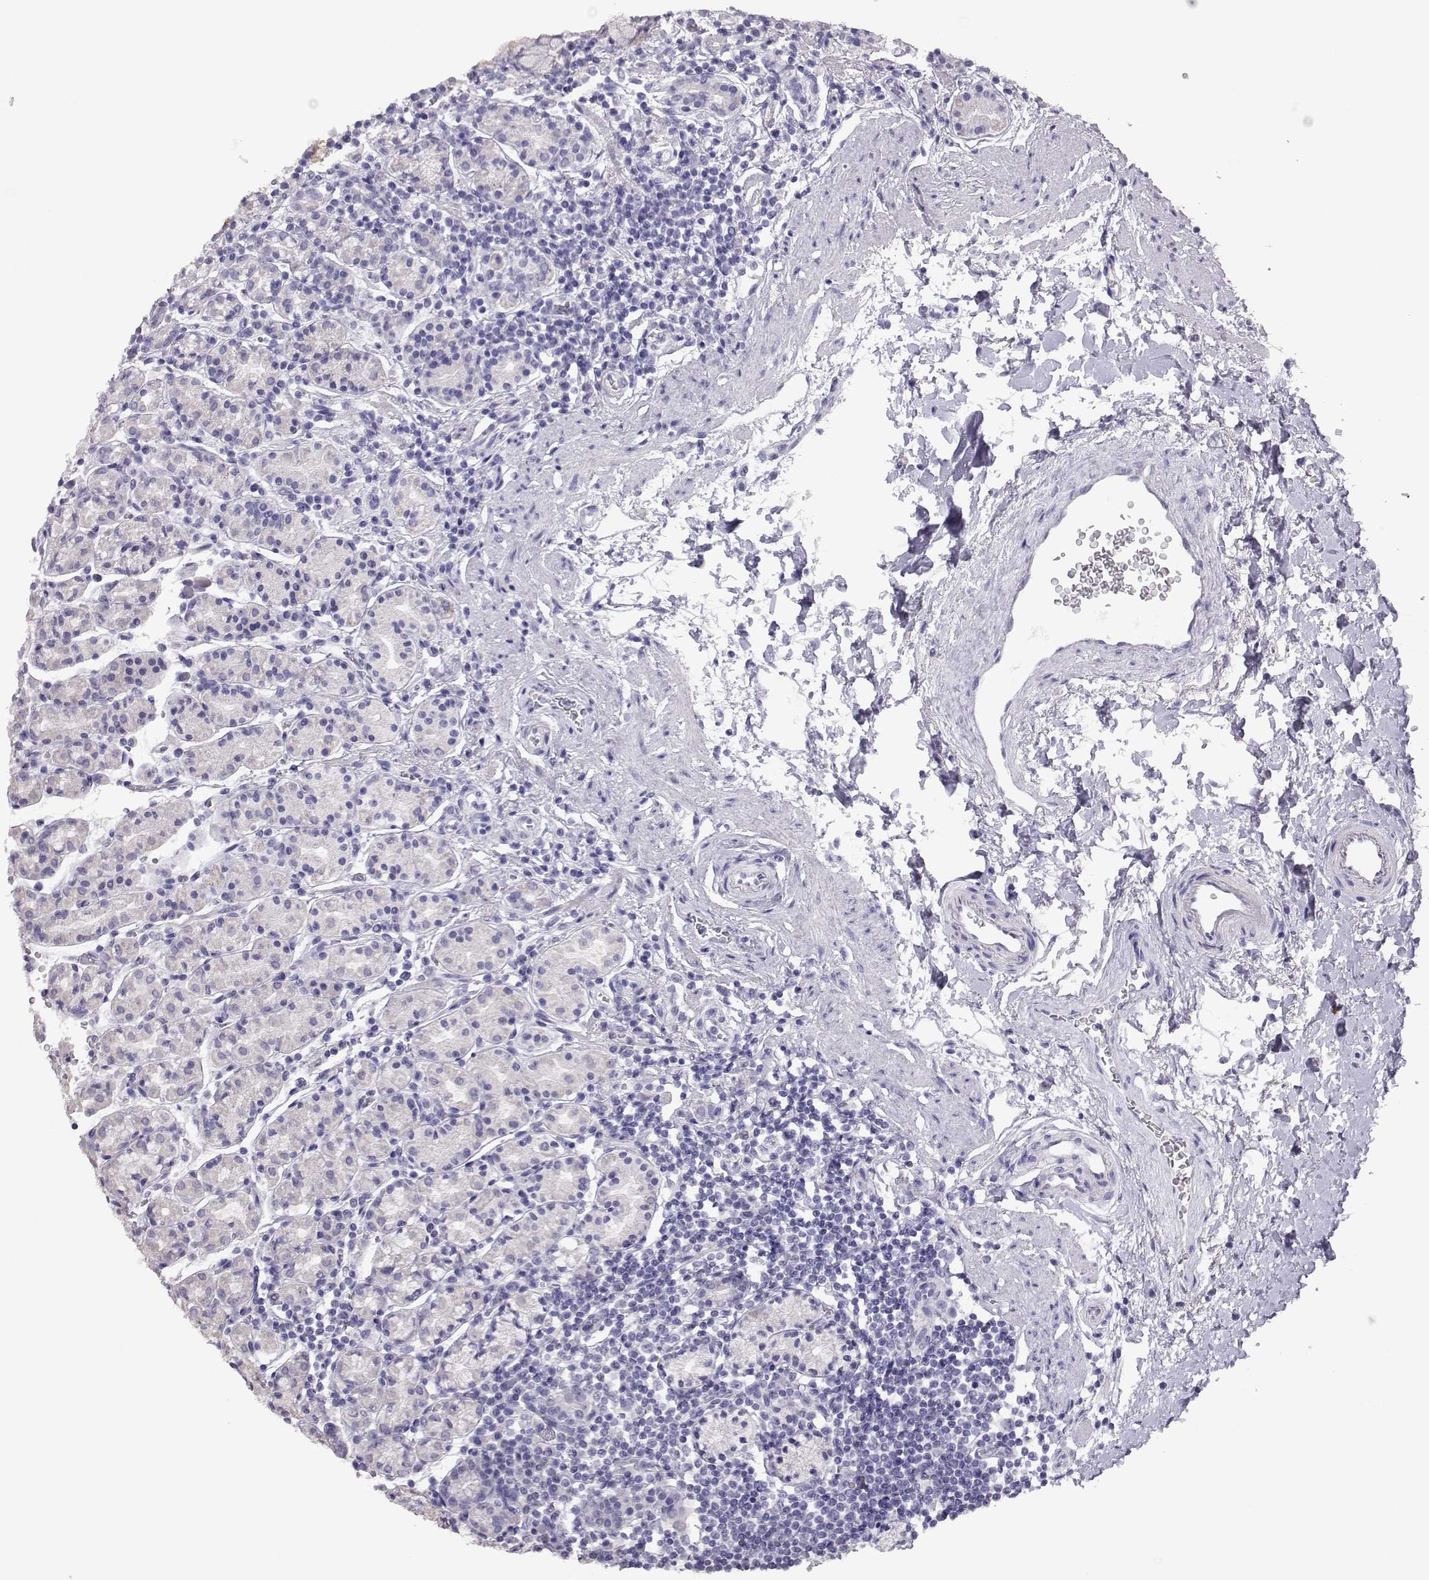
{"staining": {"intensity": "negative", "quantity": "none", "location": "none"}, "tissue": "stomach", "cell_type": "Glandular cells", "image_type": "normal", "snomed": [{"axis": "morphology", "description": "Normal tissue, NOS"}, {"axis": "topography", "description": "Stomach, upper"}, {"axis": "topography", "description": "Stomach"}], "caption": "Micrograph shows no significant protein positivity in glandular cells of normal stomach.", "gene": "PMCH", "patient": {"sex": "male", "age": 62}}